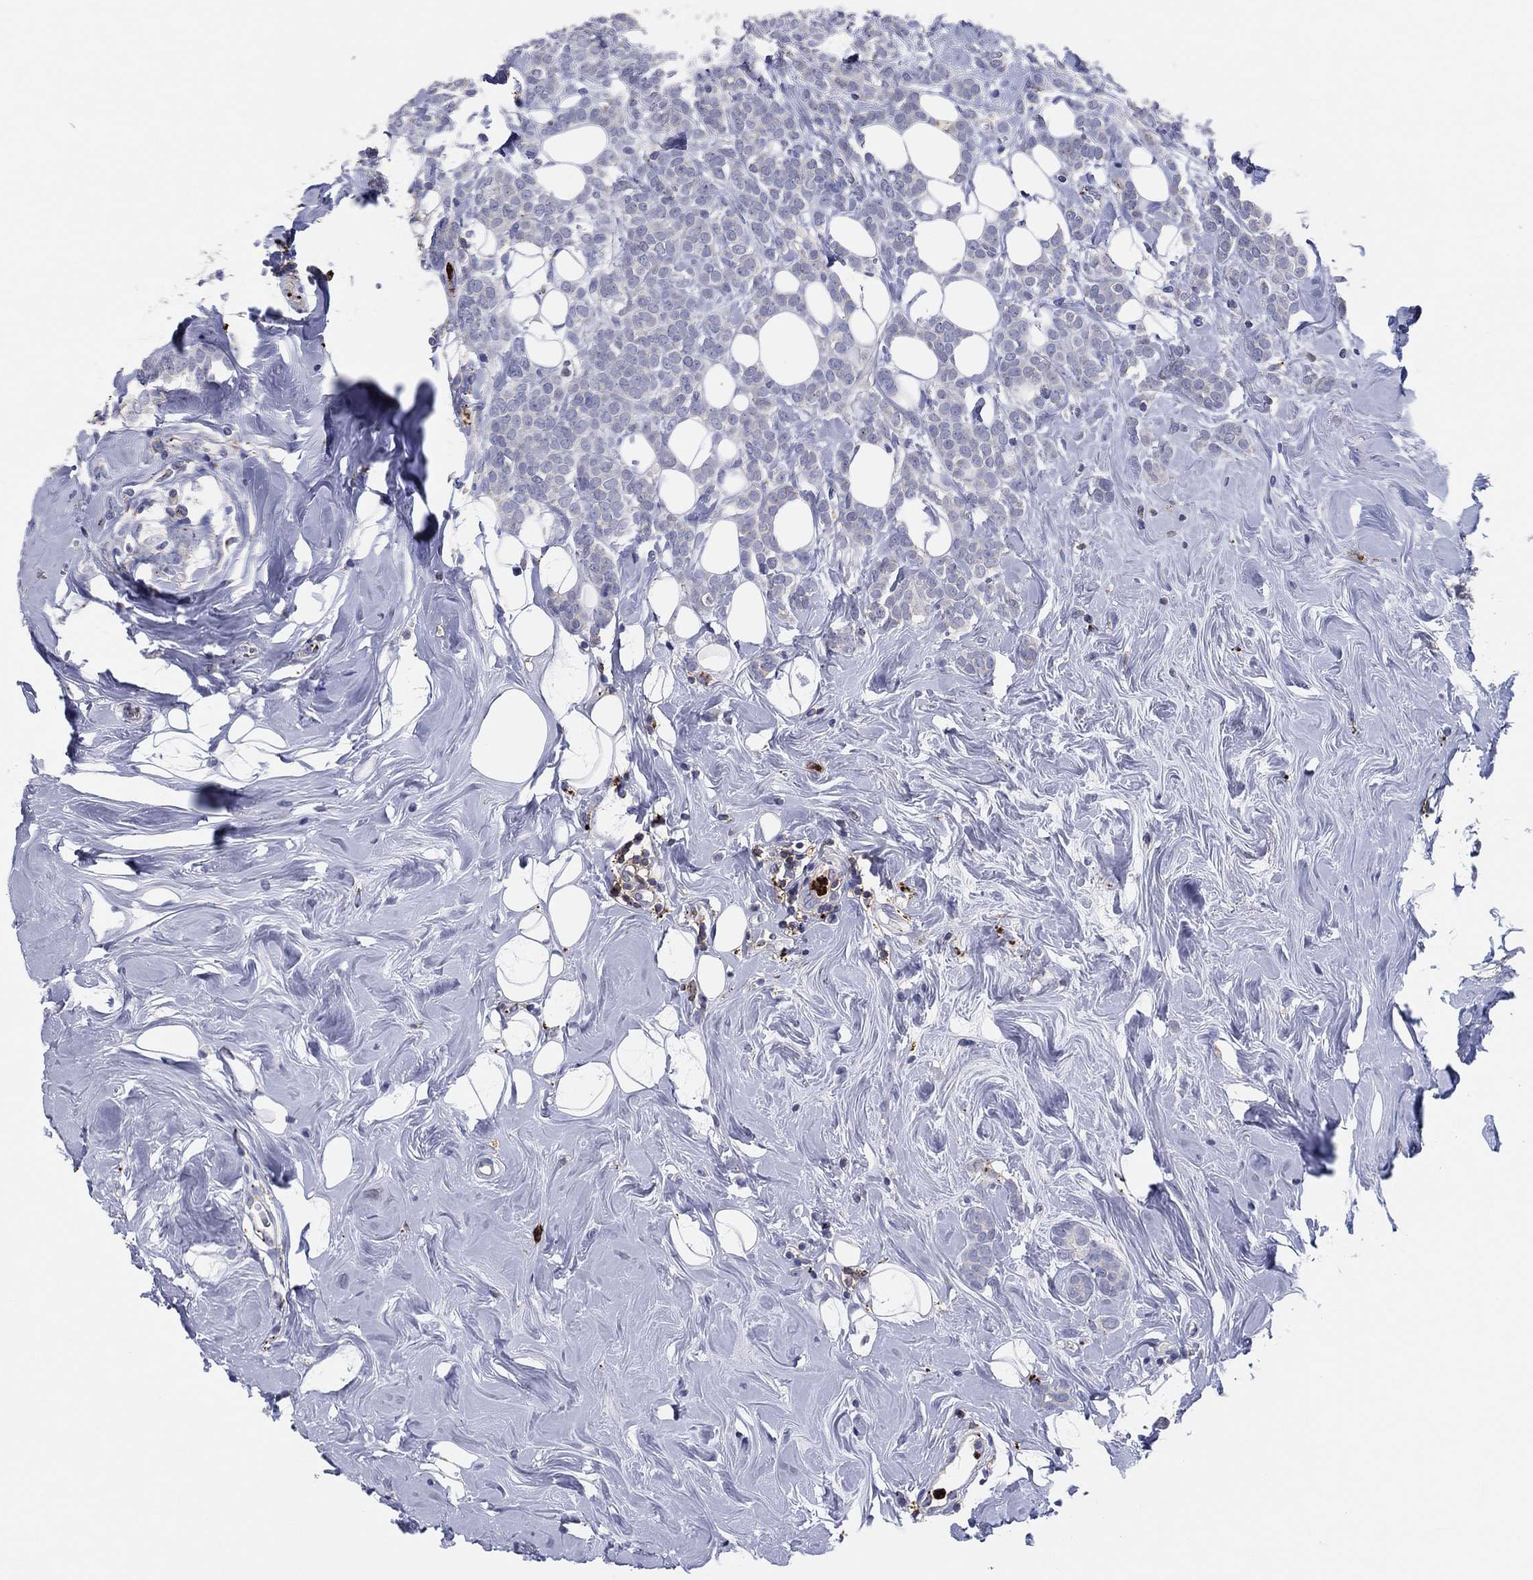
{"staining": {"intensity": "negative", "quantity": "none", "location": "none"}, "tissue": "breast cancer", "cell_type": "Tumor cells", "image_type": "cancer", "snomed": [{"axis": "morphology", "description": "Lobular carcinoma"}, {"axis": "topography", "description": "Breast"}], "caption": "This image is of breast cancer stained with IHC to label a protein in brown with the nuclei are counter-stained blue. There is no positivity in tumor cells.", "gene": "PLAC8", "patient": {"sex": "female", "age": 49}}